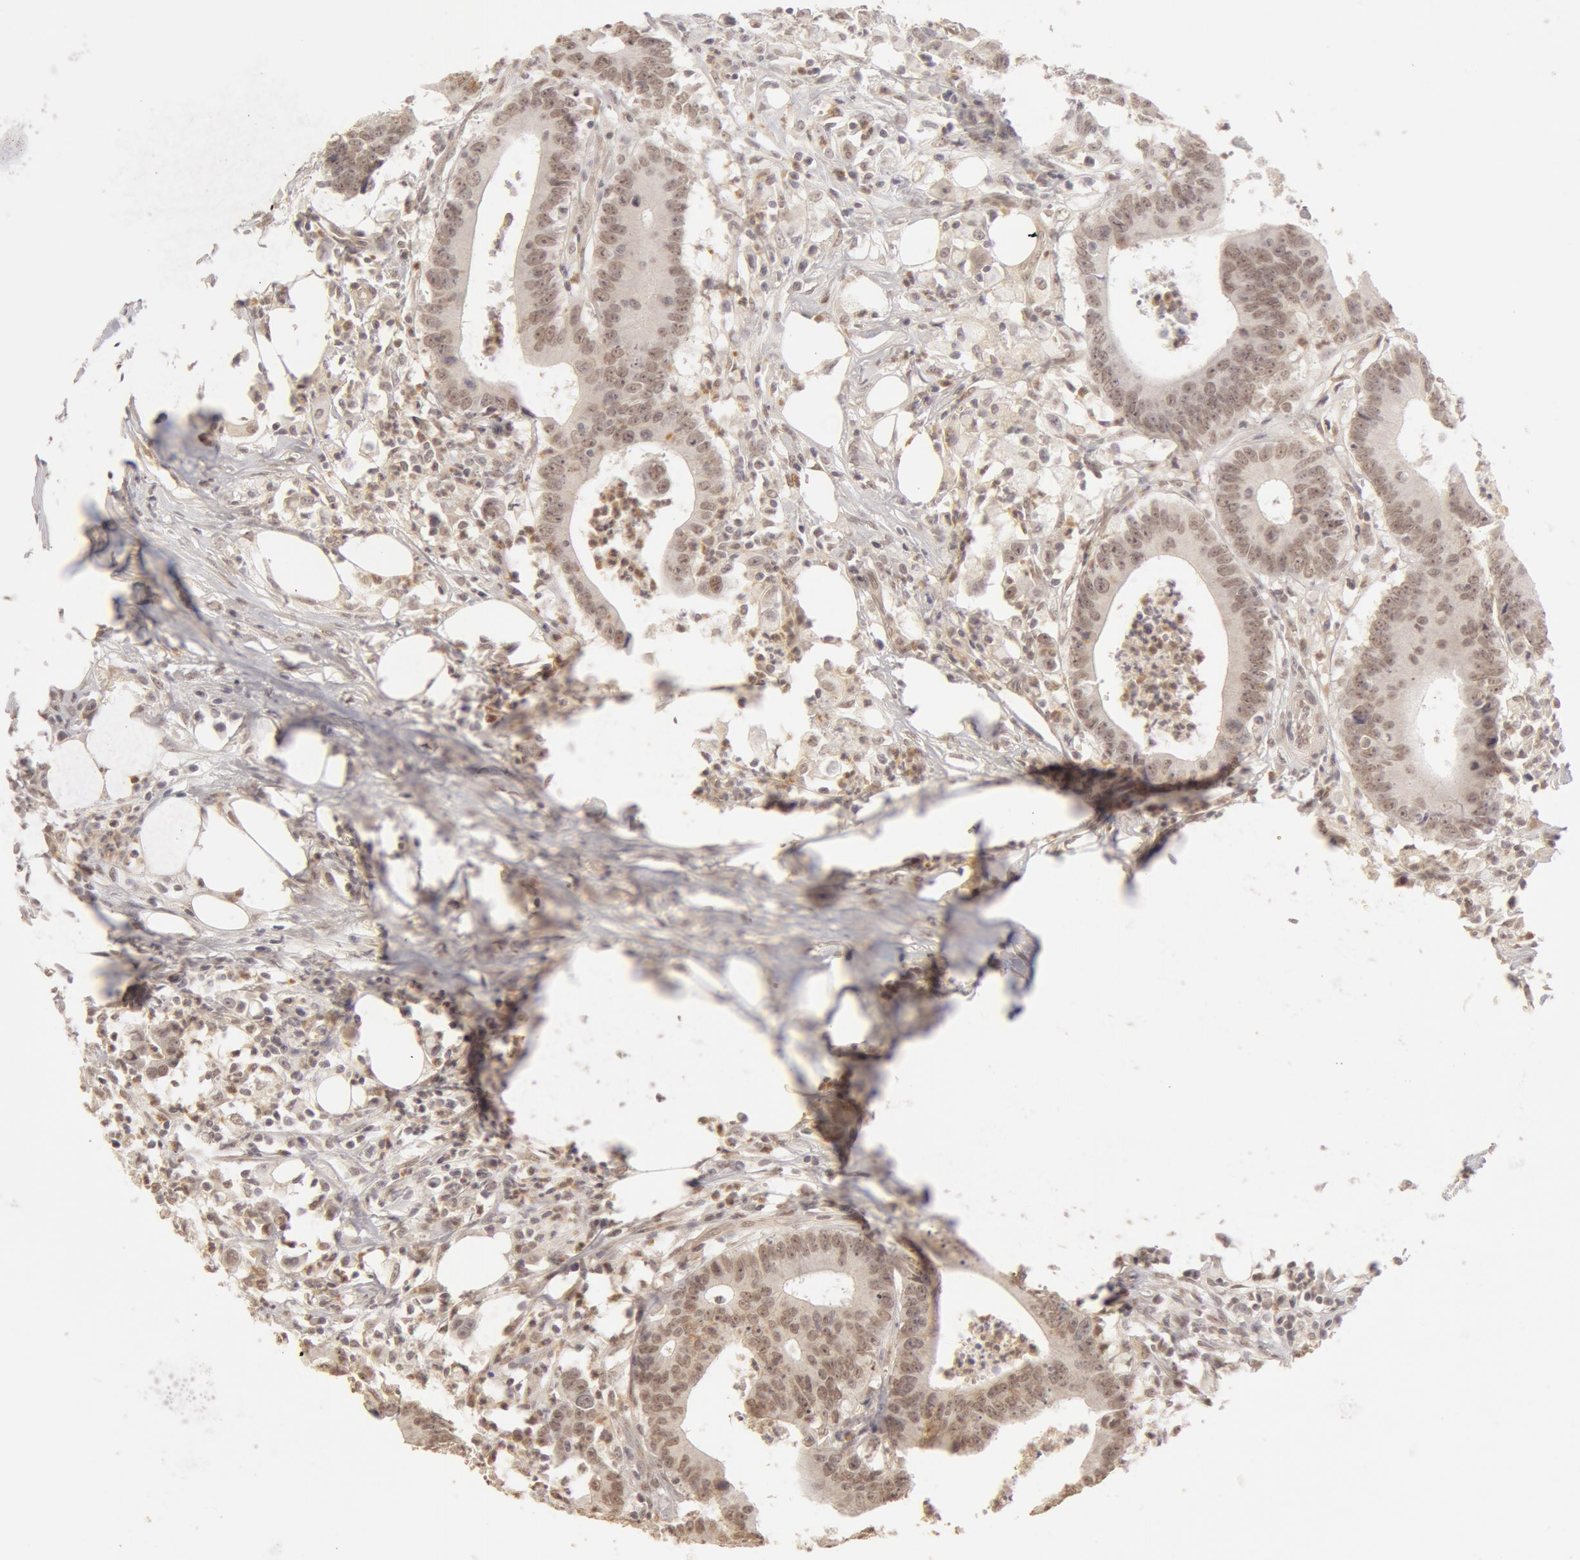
{"staining": {"intensity": "weak", "quantity": ">75%", "location": "cytoplasmic/membranous"}, "tissue": "colorectal cancer", "cell_type": "Tumor cells", "image_type": "cancer", "snomed": [{"axis": "morphology", "description": "Adenocarcinoma, NOS"}, {"axis": "topography", "description": "Colon"}], "caption": "Immunohistochemical staining of adenocarcinoma (colorectal) shows low levels of weak cytoplasmic/membranous protein expression in approximately >75% of tumor cells.", "gene": "ADAM10", "patient": {"sex": "male", "age": 55}}